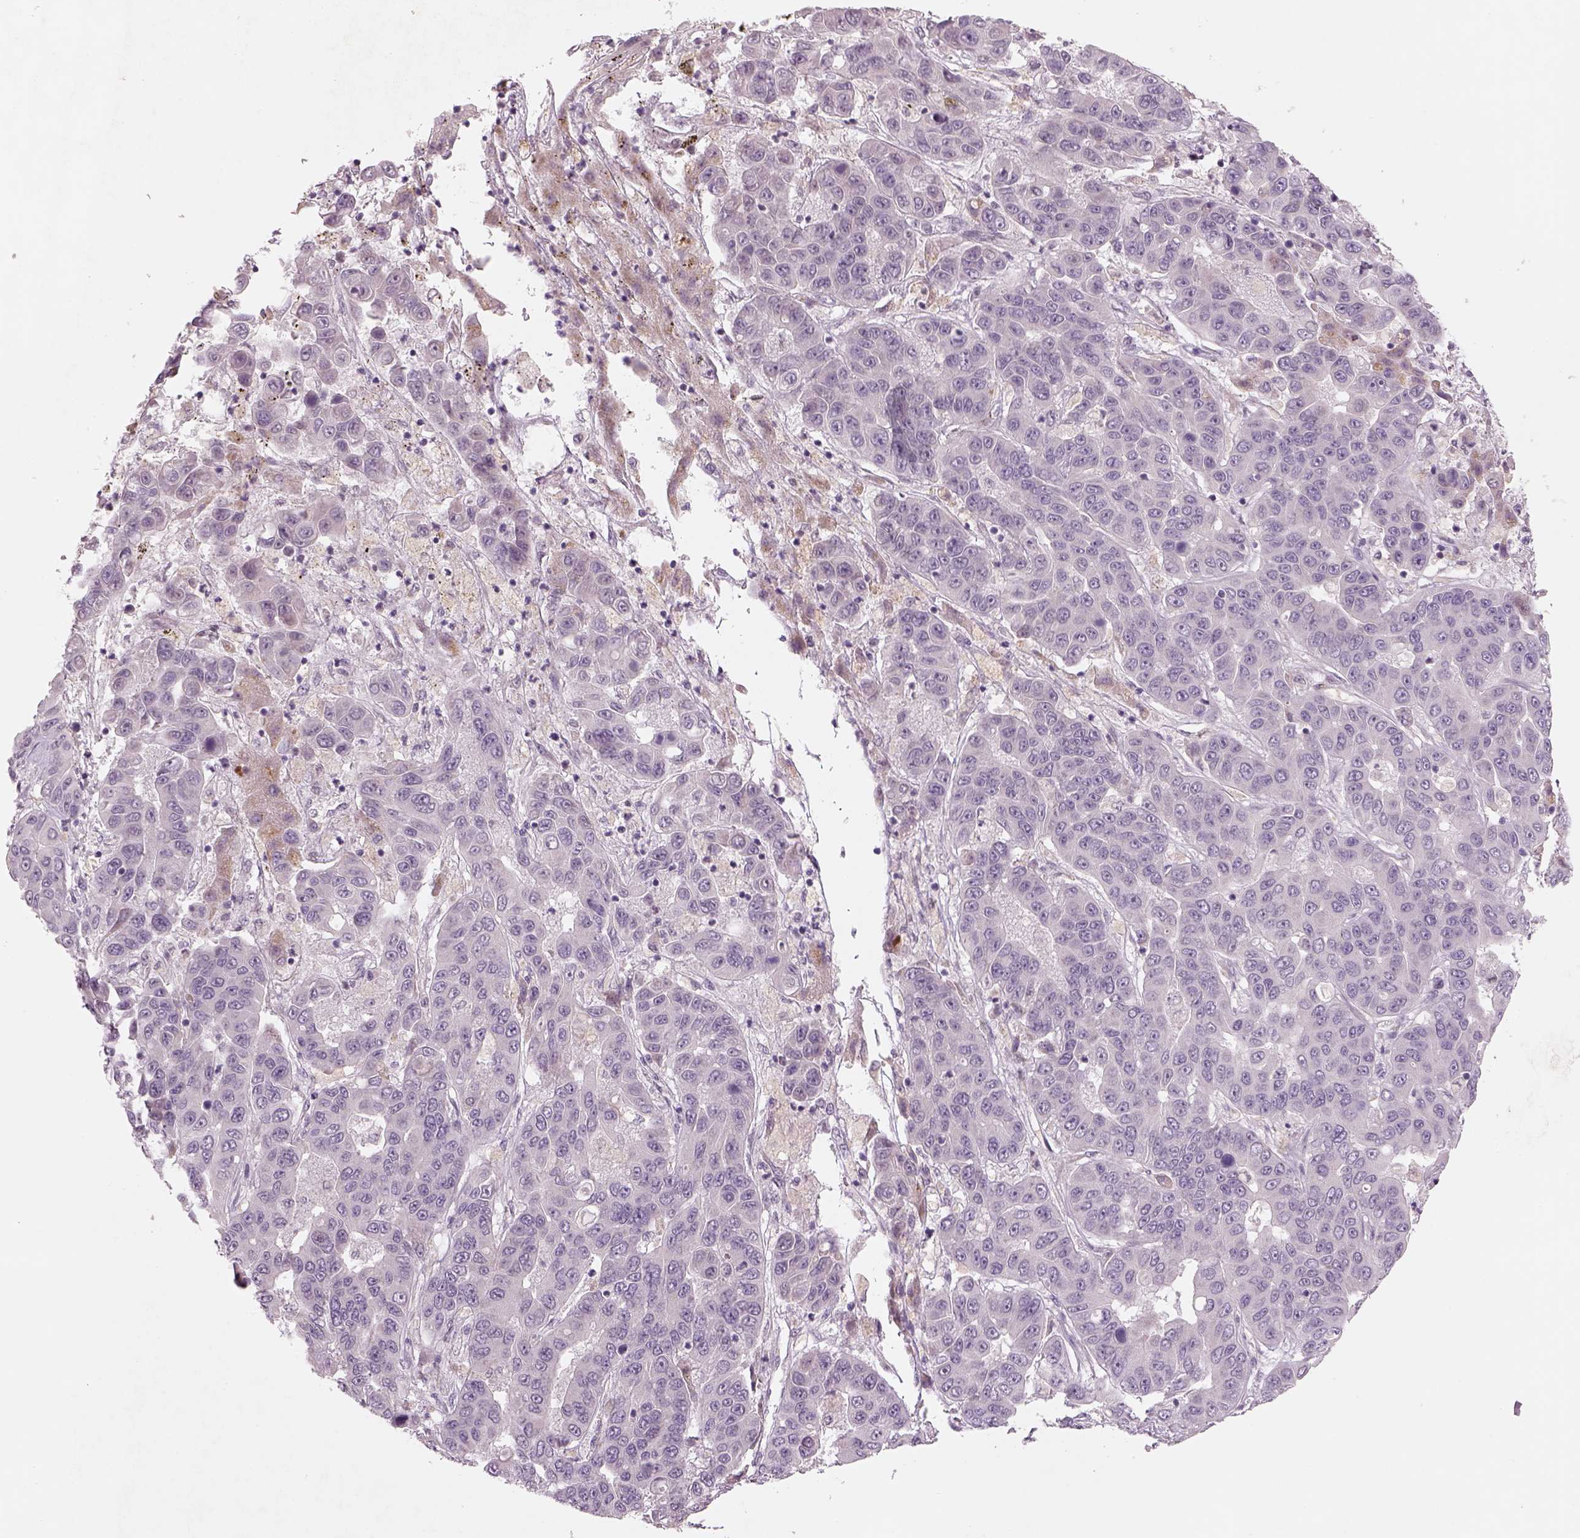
{"staining": {"intensity": "negative", "quantity": "none", "location": "none"}, "tissue": "liver cancer", "cell_type": "Tumor cells", "image_type": "cancer", "snomed": [{"axis": "morphology", "description": "Cholangiocarcinoma"}, {"axis": "topography", "description": "Liver"}], "caption": "Immunohistochemical staining of liver cancer (cholangiocarcinoma) reveals no significant expression in tumor cells.", "gene": "PENK", "patient": {"sex": "female", "age": 52}}